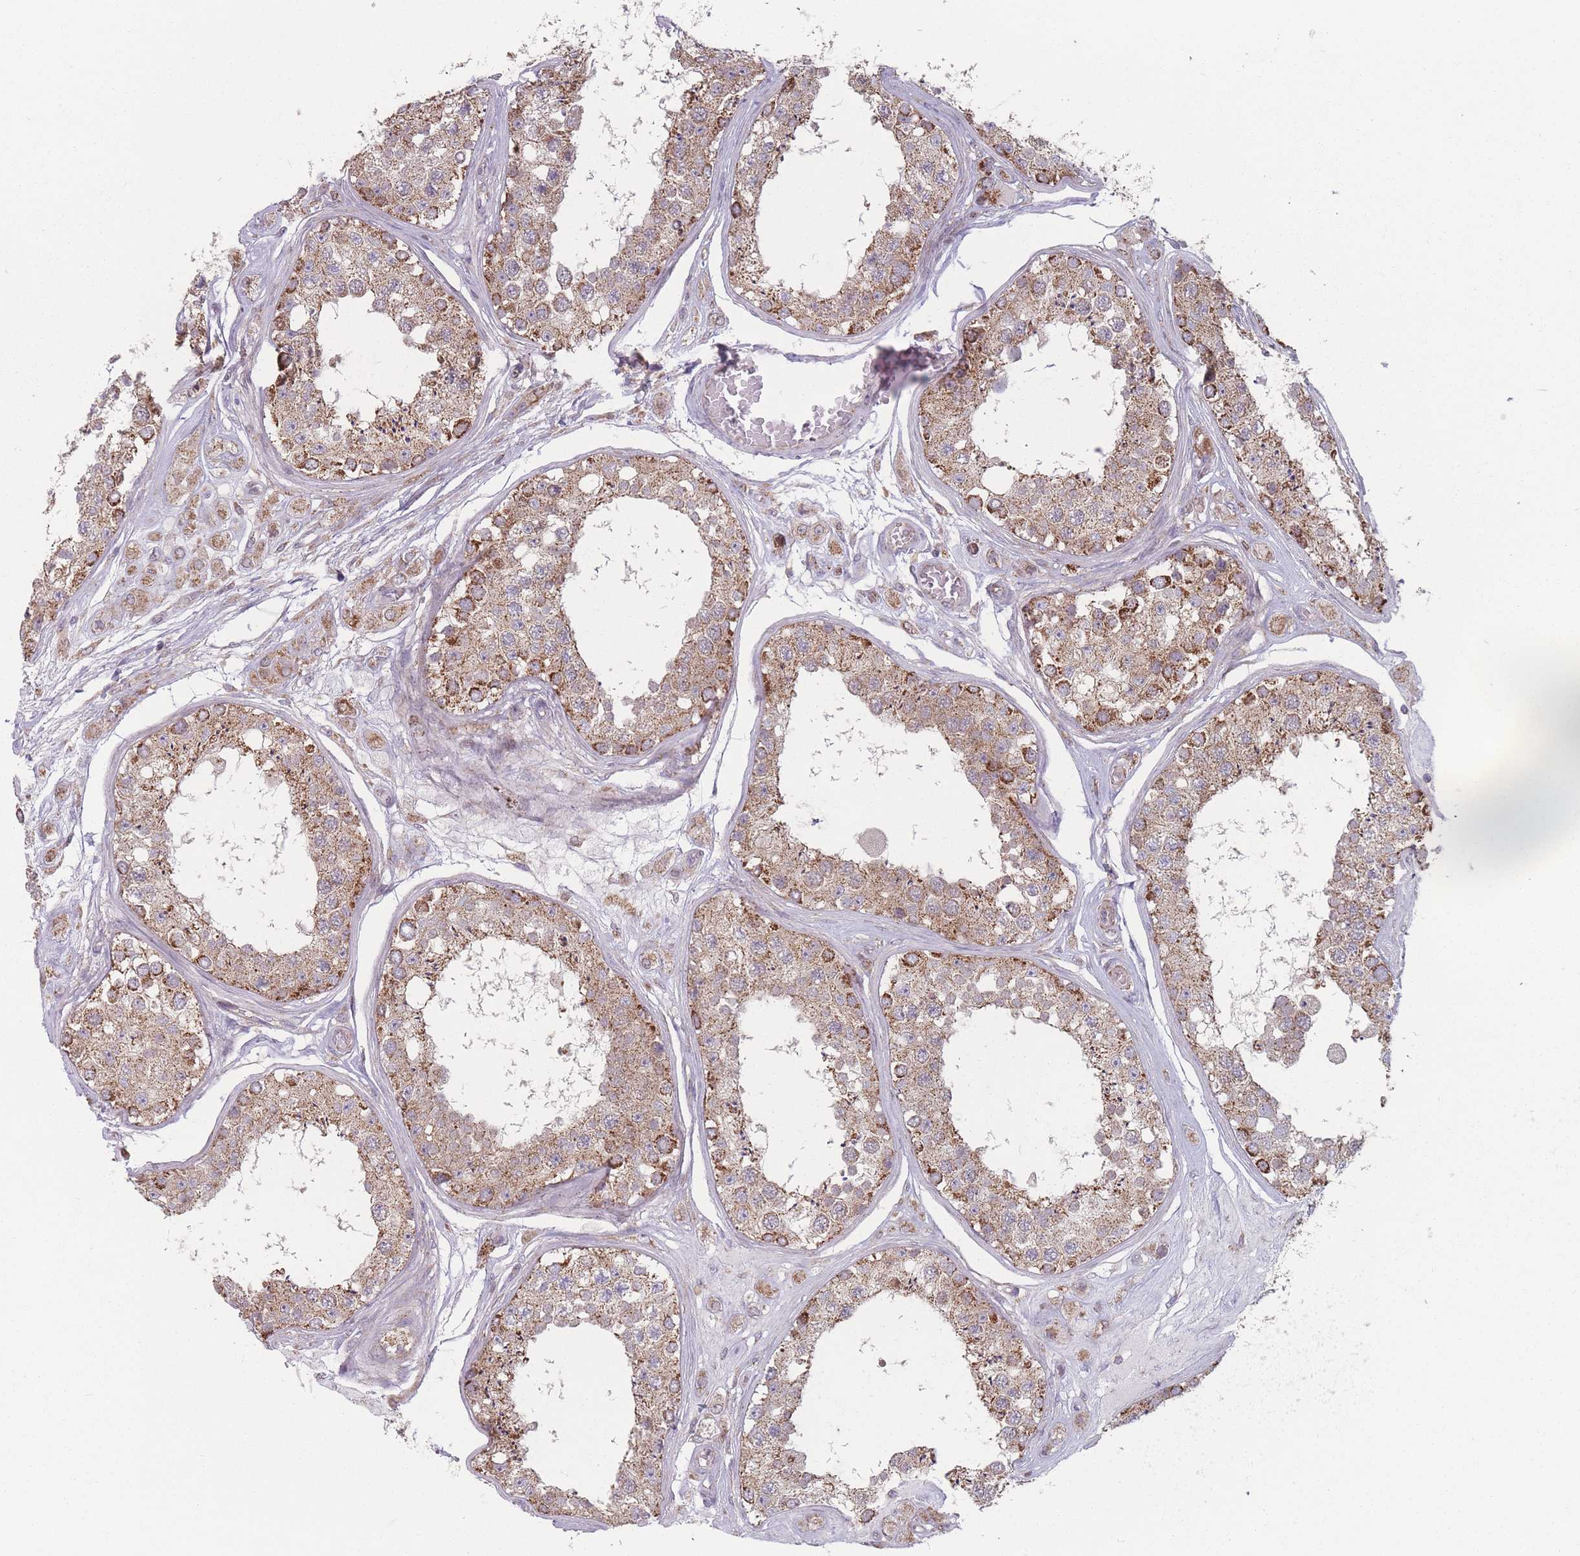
{"staining": {"intensity": "strong", "quantity": "25%-75%", "location": "cytoplasmic/membranous"}, "tissue": "testis", "cell_type": "Cells in seminiferous ducts", "image_type": "normal", "snomed": [{"axis": "morphology", "description": "Normal tissue, NOS"}, {"axis": "topography", "description": "Testis"}], "caption": "Immunohistochemical staining of benign human testis demonstrates strong cytoplasmic/membranous protein expression in about 25%-75% of cells in seminiferous ducts. (DAB = brown stain, brightfield microscopy at high magnification).", "gene": "OR10Q1", "patient": {"sex": "male", "age": 25}}